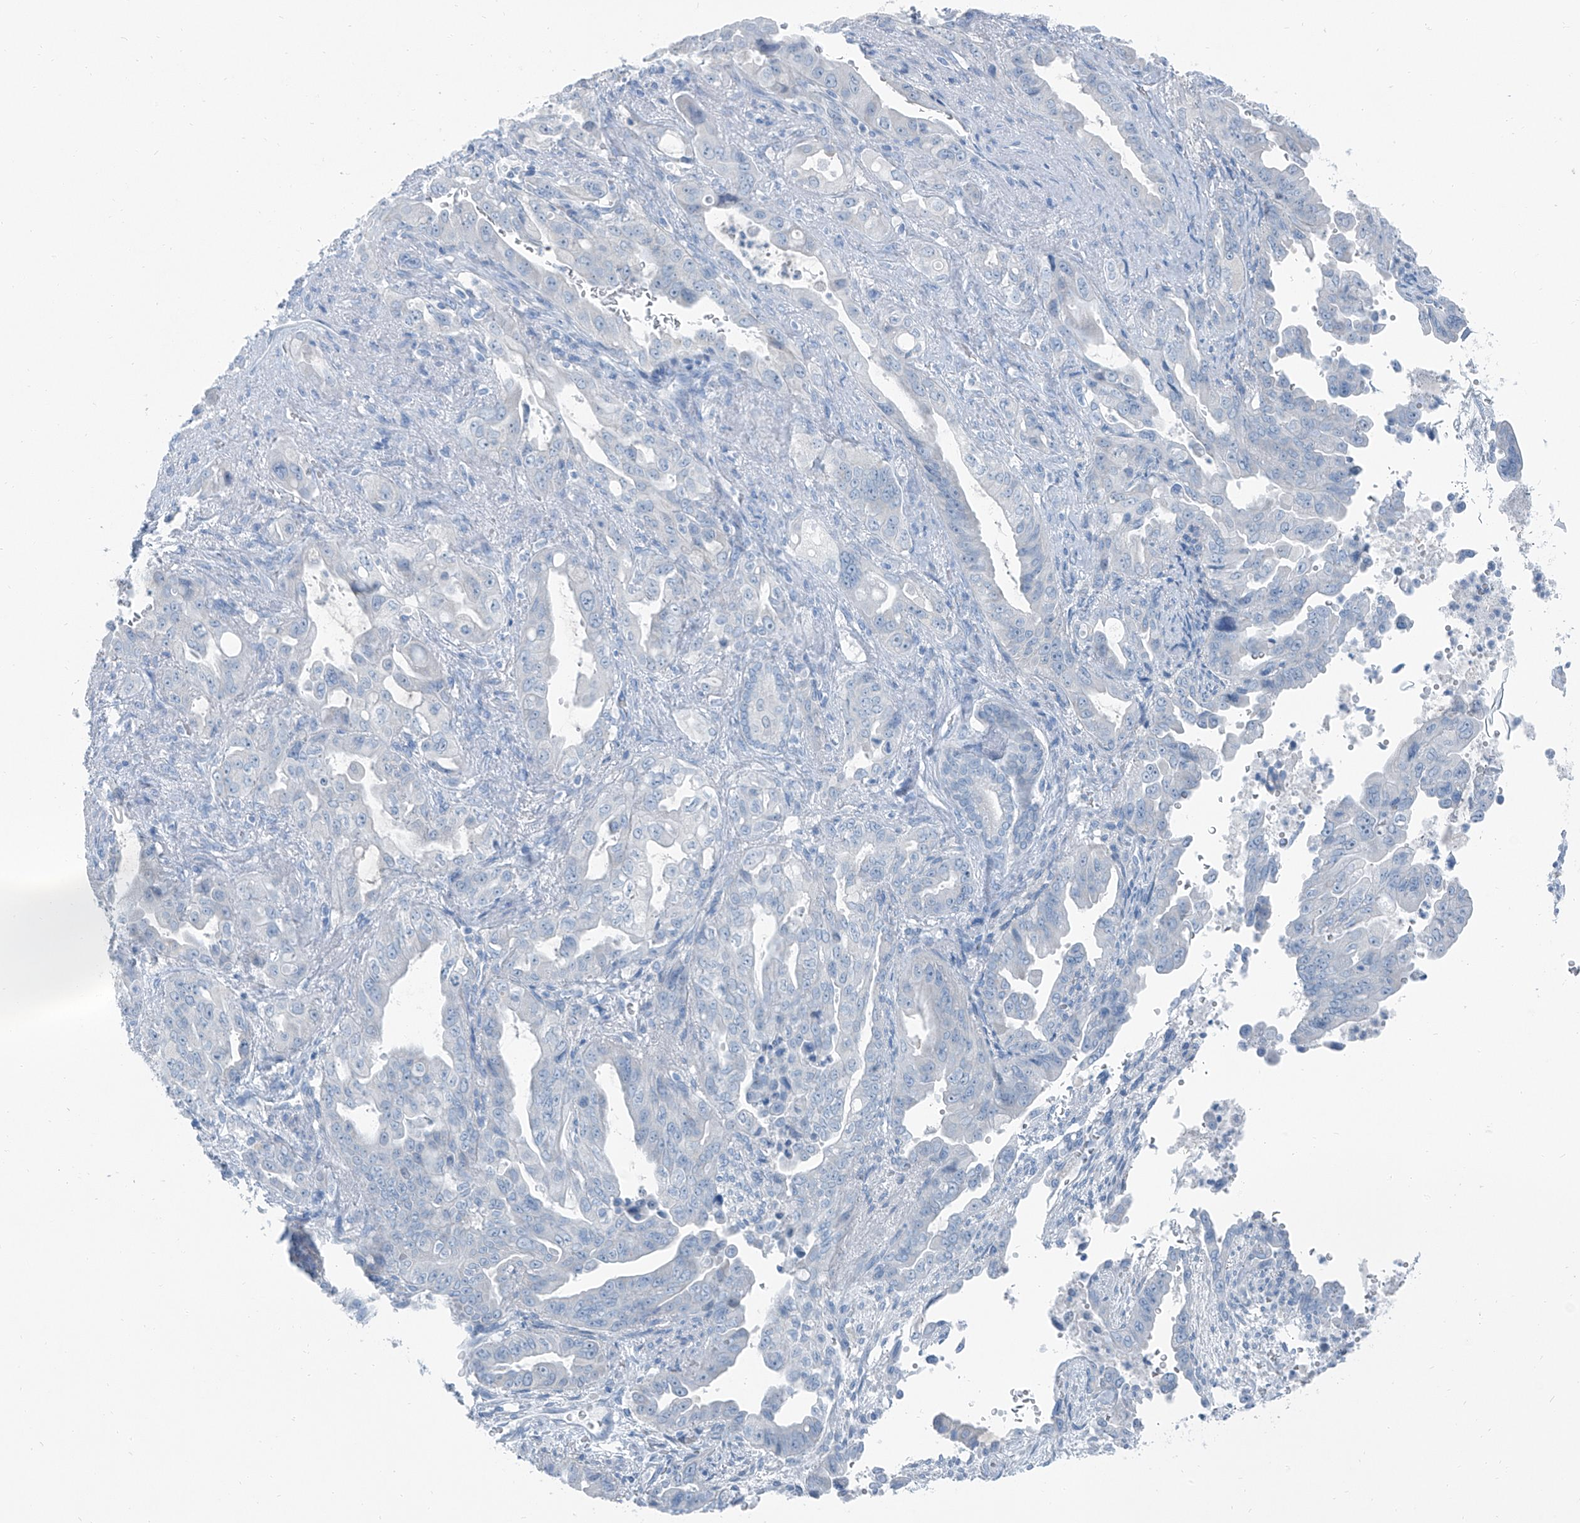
{"staining": {"intensity": "negative", "quantity": "none", "location": "none"}, "tissue": "pancreatic cancer", "cell_type": "Tumor cells", "image_type": "cancer", "snomed": [{"axis": "morphology", "description": "Adenocarcinoma, NOS"}, {"axis": "topography", "description": "Pancreas"}], "caption": "High power microscopy image of an immunohistochemistry (IHC) micrograph of pancreatic cancer, revealing no significant positivity in tumor cells. (DAB immunohistochemistry (IHC) visualized using brightfield microscopy, high magnification).", "gene": "RGN", "patient": {"sex": "male", "age": 70}}